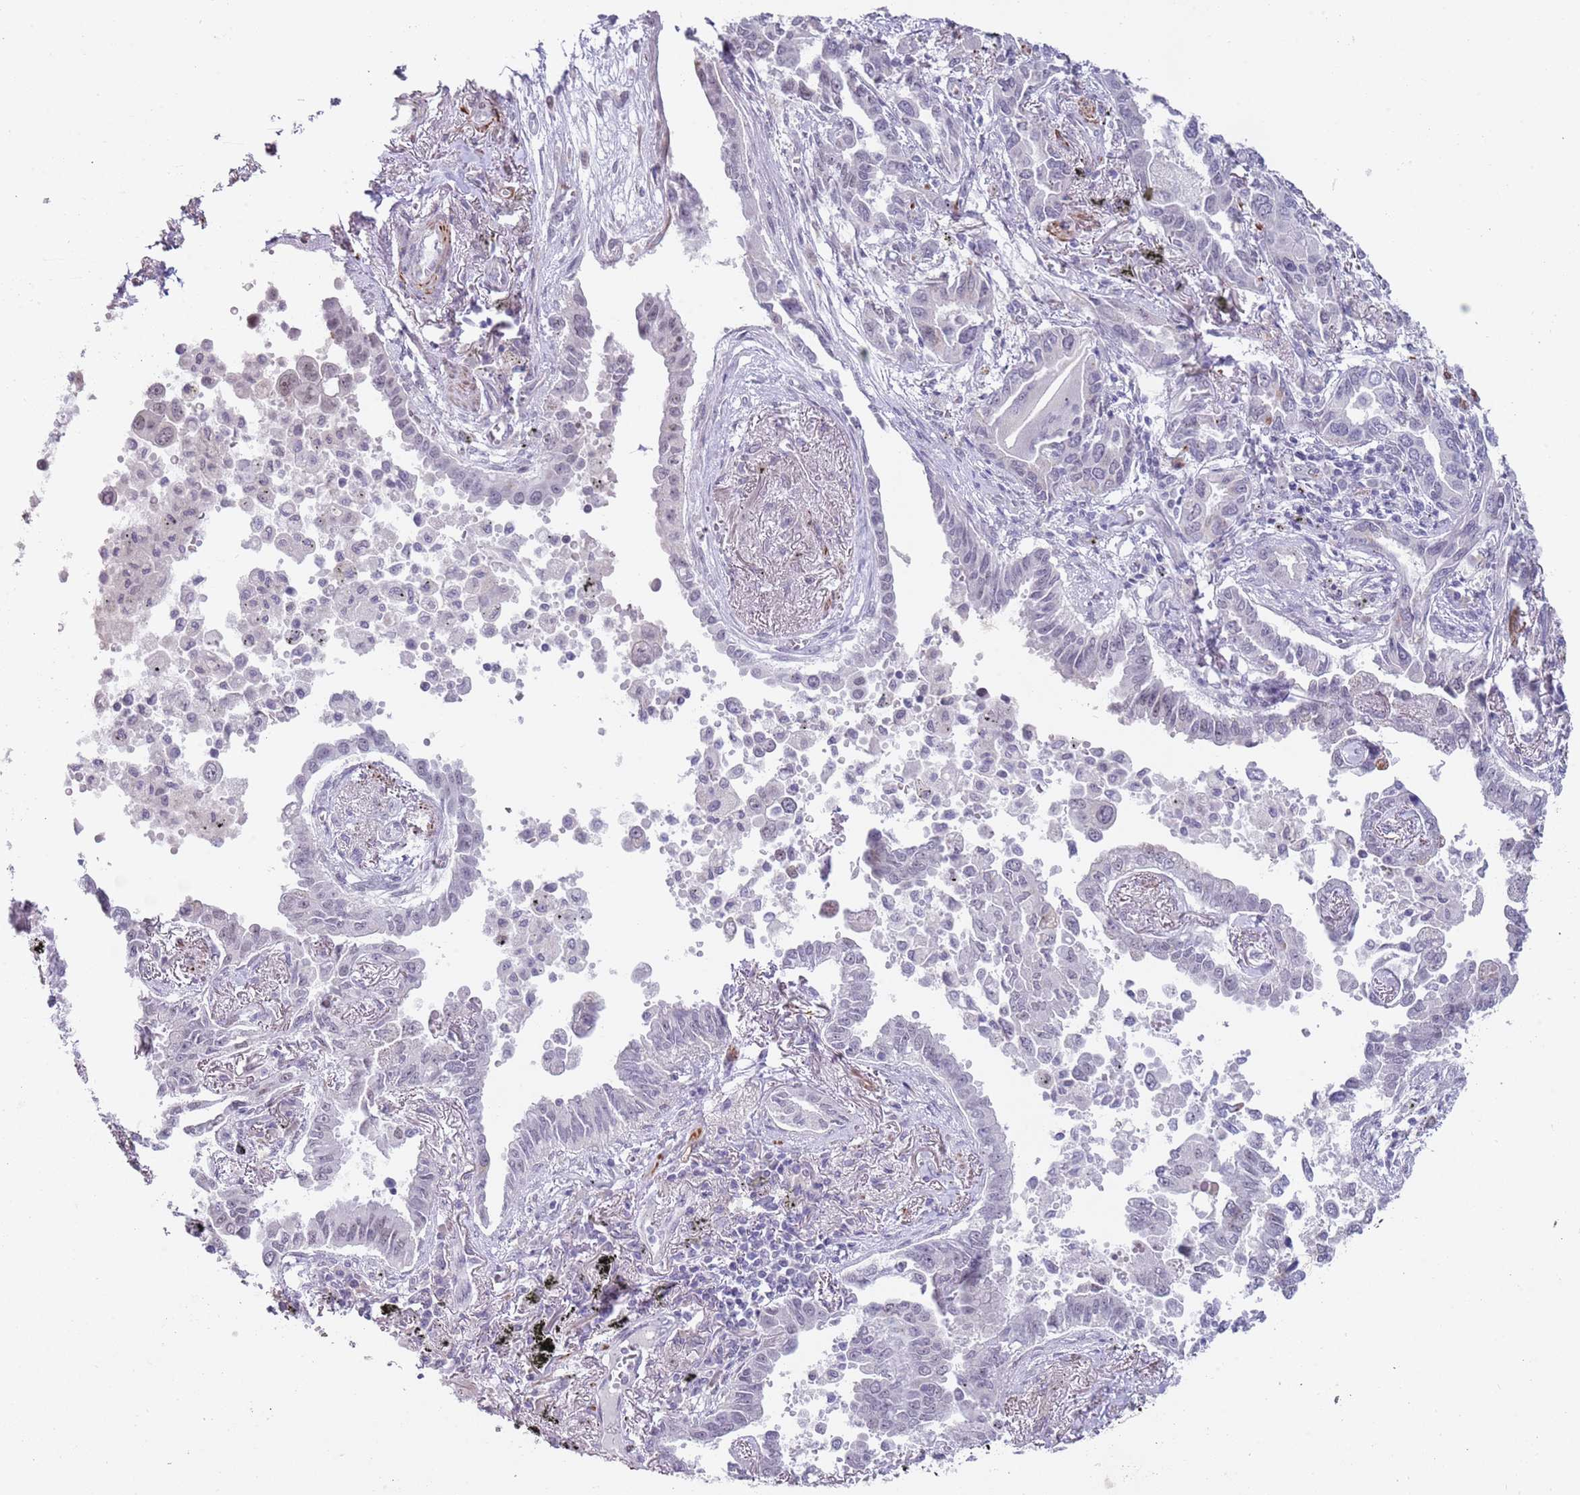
{"staining": {"intensity": "negative", "quantity": "none", "location": "none"}, "tissue": "lung cancer", "cell_type": "Tumor cells", "image_type": "cancer", "snomed": [{"axis": "morphology", "description": "Adenocarcinoma, NOS"}, {"axis": "topography", "description": "Lung"}], "caption": "A high-resolution photomicrograph shows immunohistochemistry staining of lung cancer, which exhibits no significant expression in tumor cells.", "gene": "NBPF3", "patient": {"sex": "male", "age": 67}}